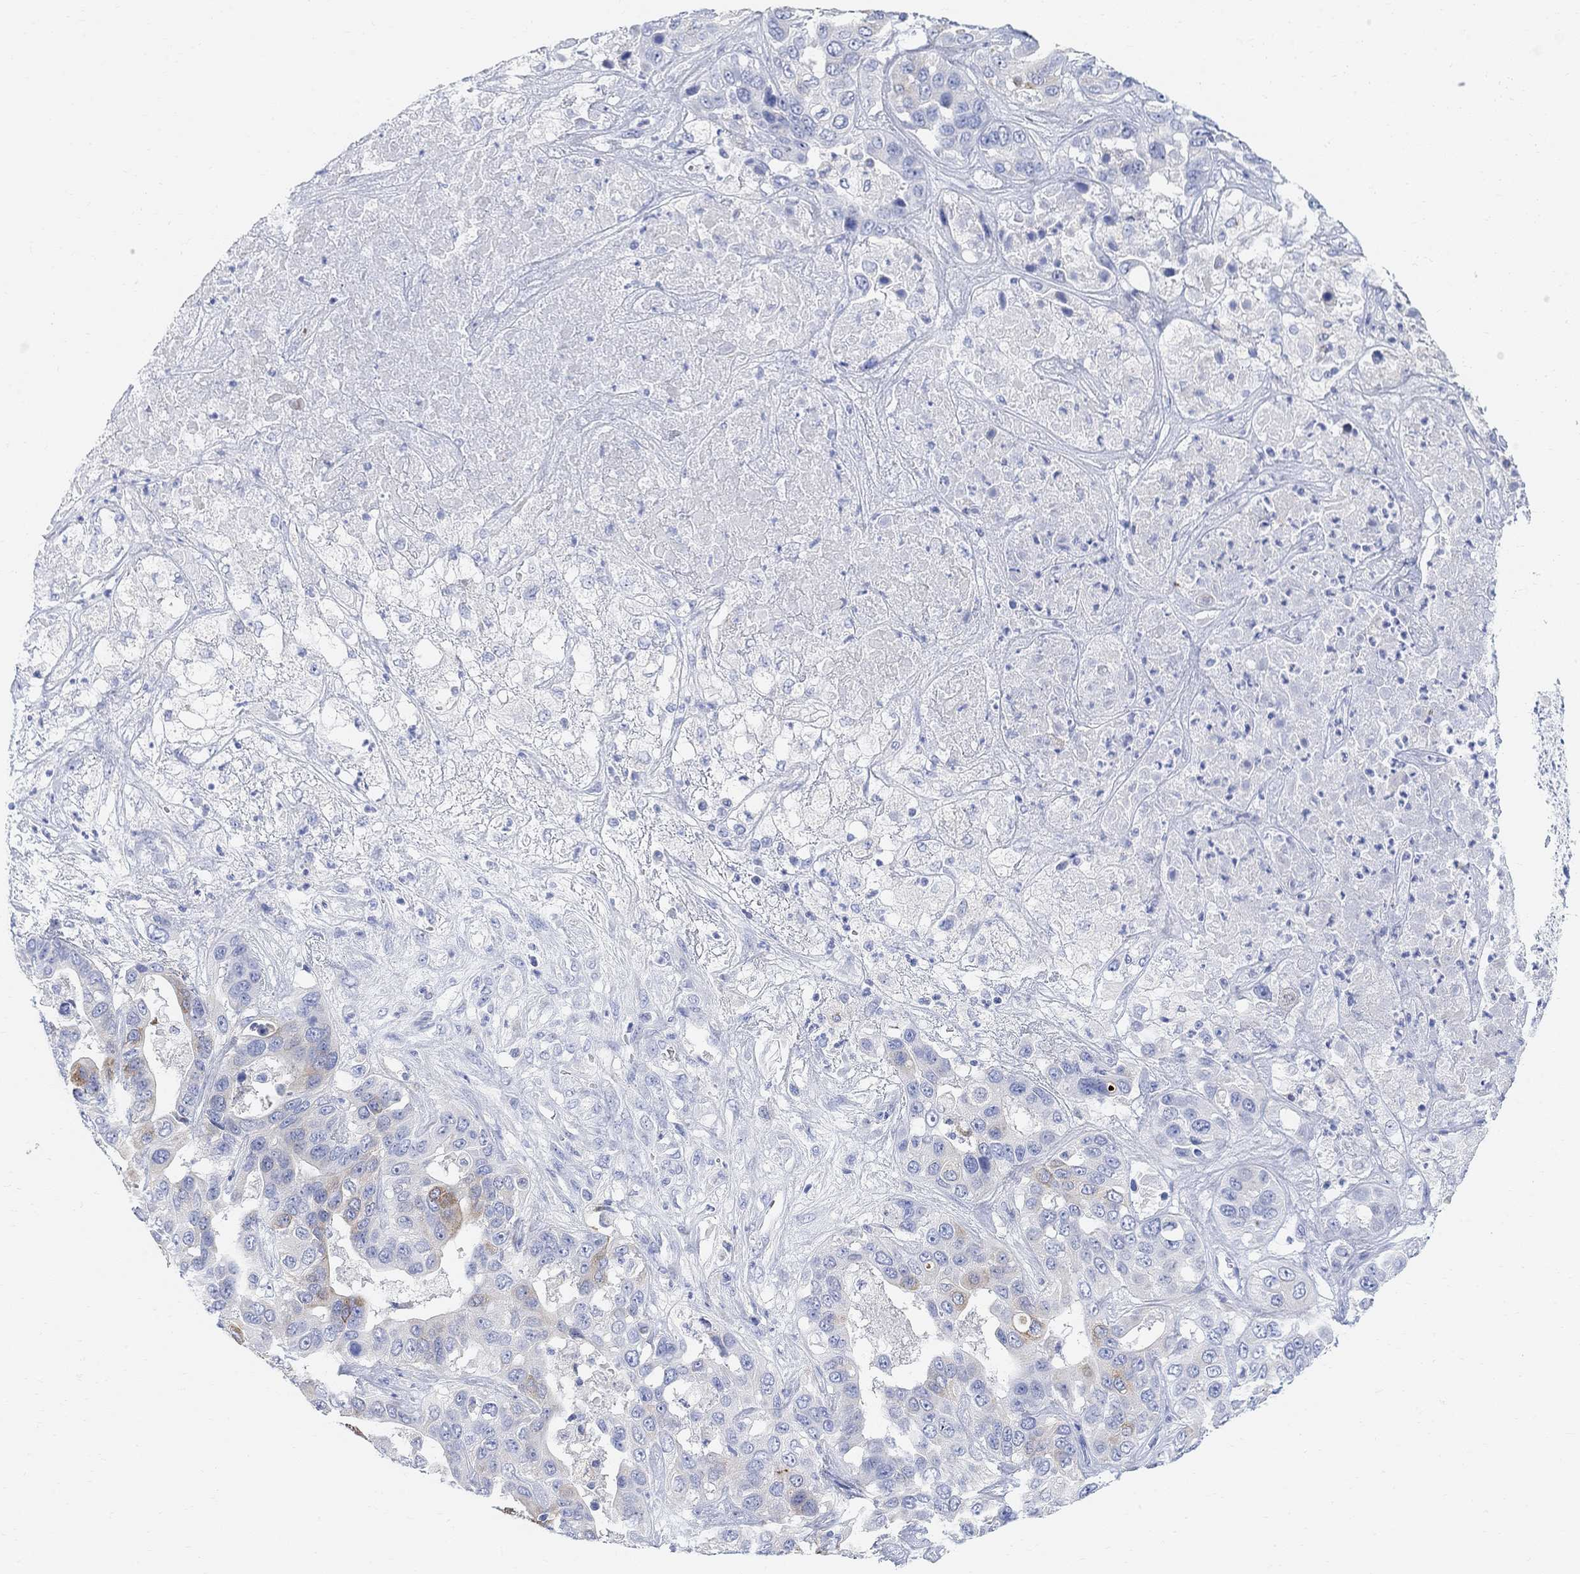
{"staining": {"intensity": "moderate", "quantity": "<25%", "location": "cytoplasmic/membranous"}, "tissue": "liver cancer", "cell_type": "Tumor cells", "image_type": "cancer", "snomed": [{"axis": "morphology", "description": "Cholangiocarcinoma"}, {"axis": "topography", "description": "Liver"}], "caption": "Liver cancer (cholangiocarcinoma) stained with a protein marker reveals moderate staining in tumor cells.", "gene": "RETNLB", "patient": {"sex": "female", "age": 52}}